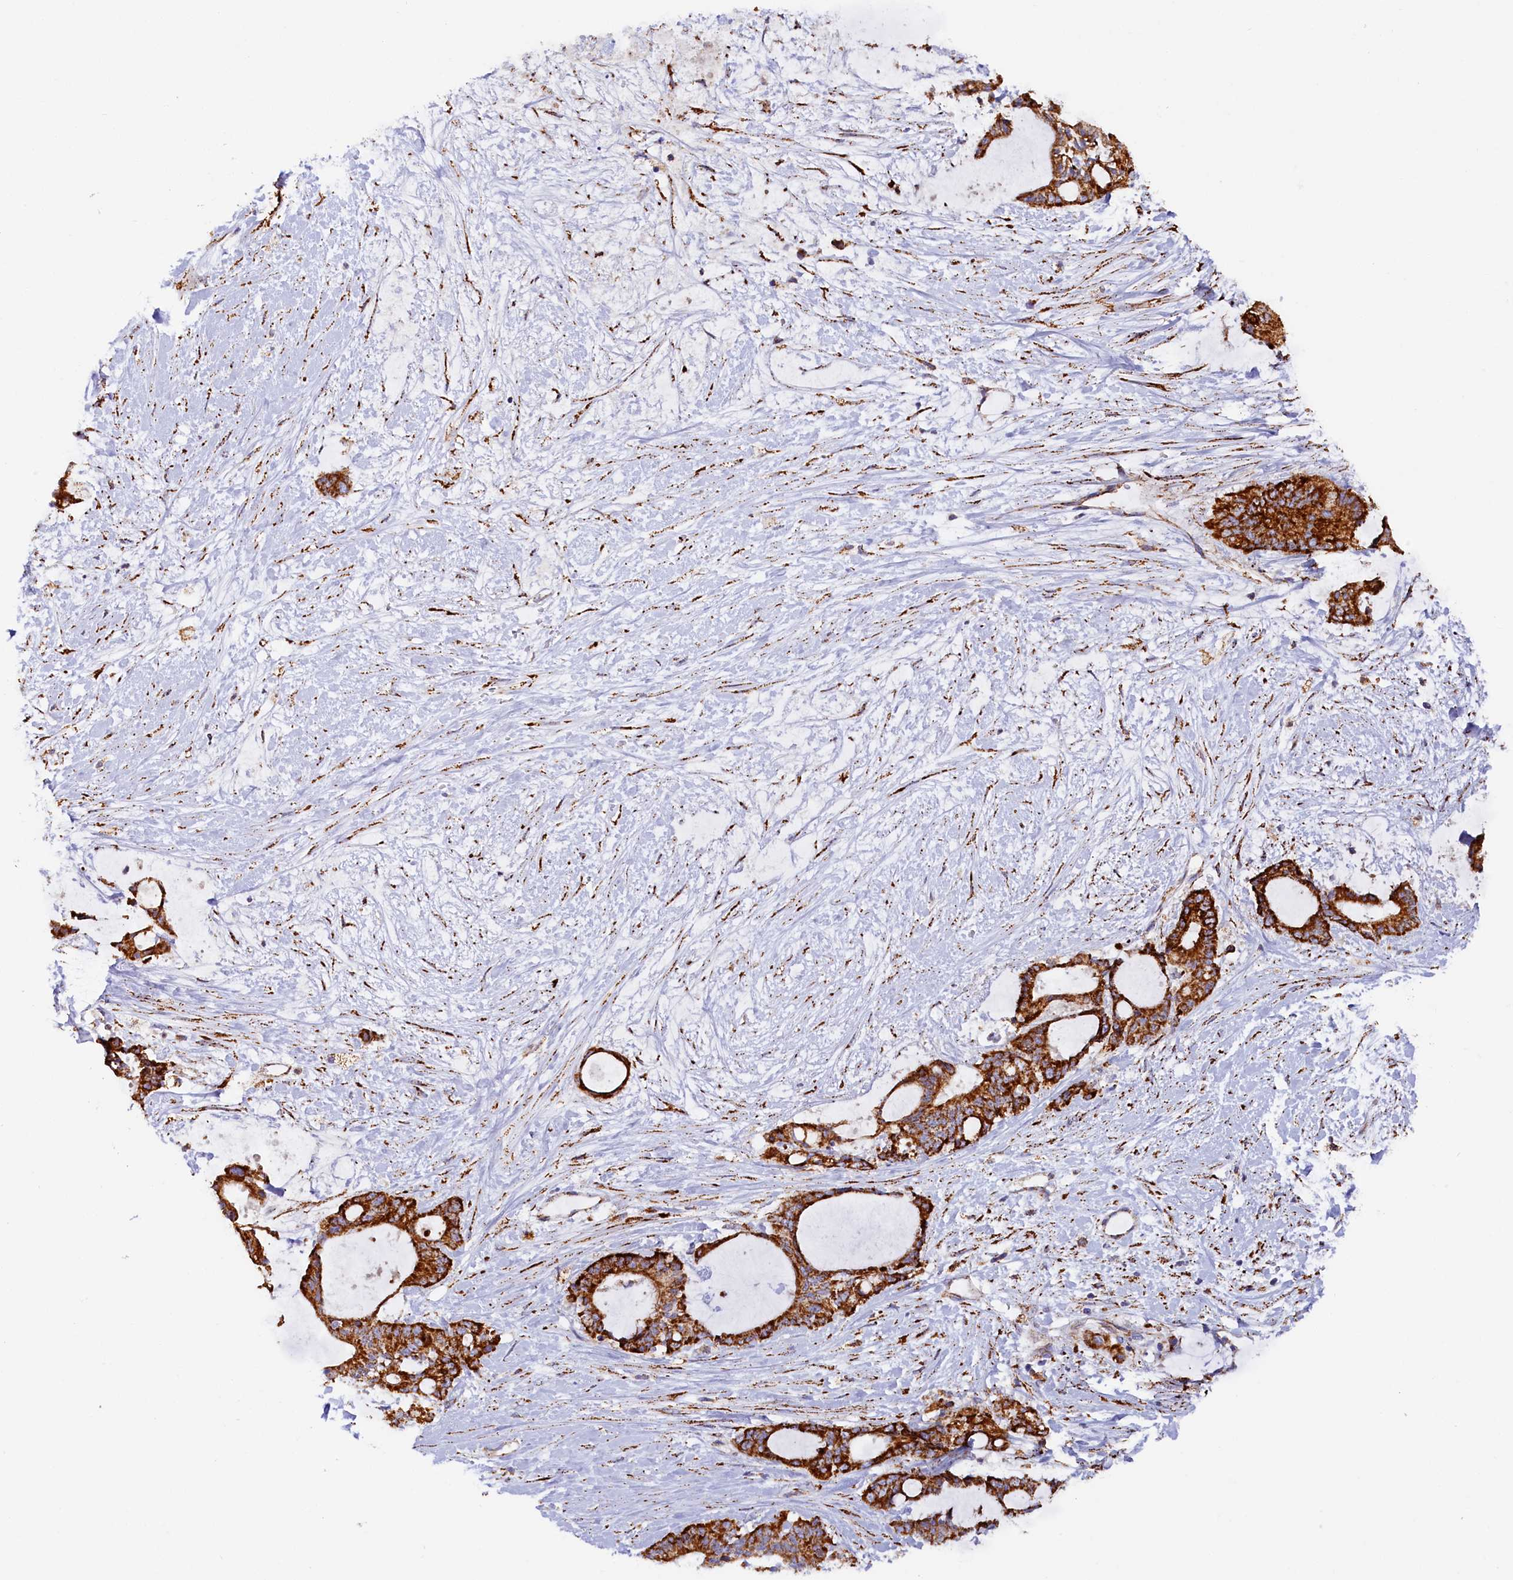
{"staining": {"intensity": "strong", "quantity": ">75%", "location": "cytoplasmic/membranous"}, "tissue": "liver cancer", "cell_type": "Tumor cells", "image_type": "cancer", "snomed": [{"axis": "morphology", "description": "Normal tissue, NOS"}, {"axis": "morphology", "description": "Cholangiocarcinoma"}, {"axis": "topography", "description": "Liver"}, {"axis": "topography", "description": "Peripheral nerve tissue"}], "caption": "Human liver cancer stained with a brown dye exhibits strong cytoplasmic/membranous positive positivity in about >75% of tumor cells.", "gene": "AKTIP", "patient": {"sex": "female", "age": 73}}